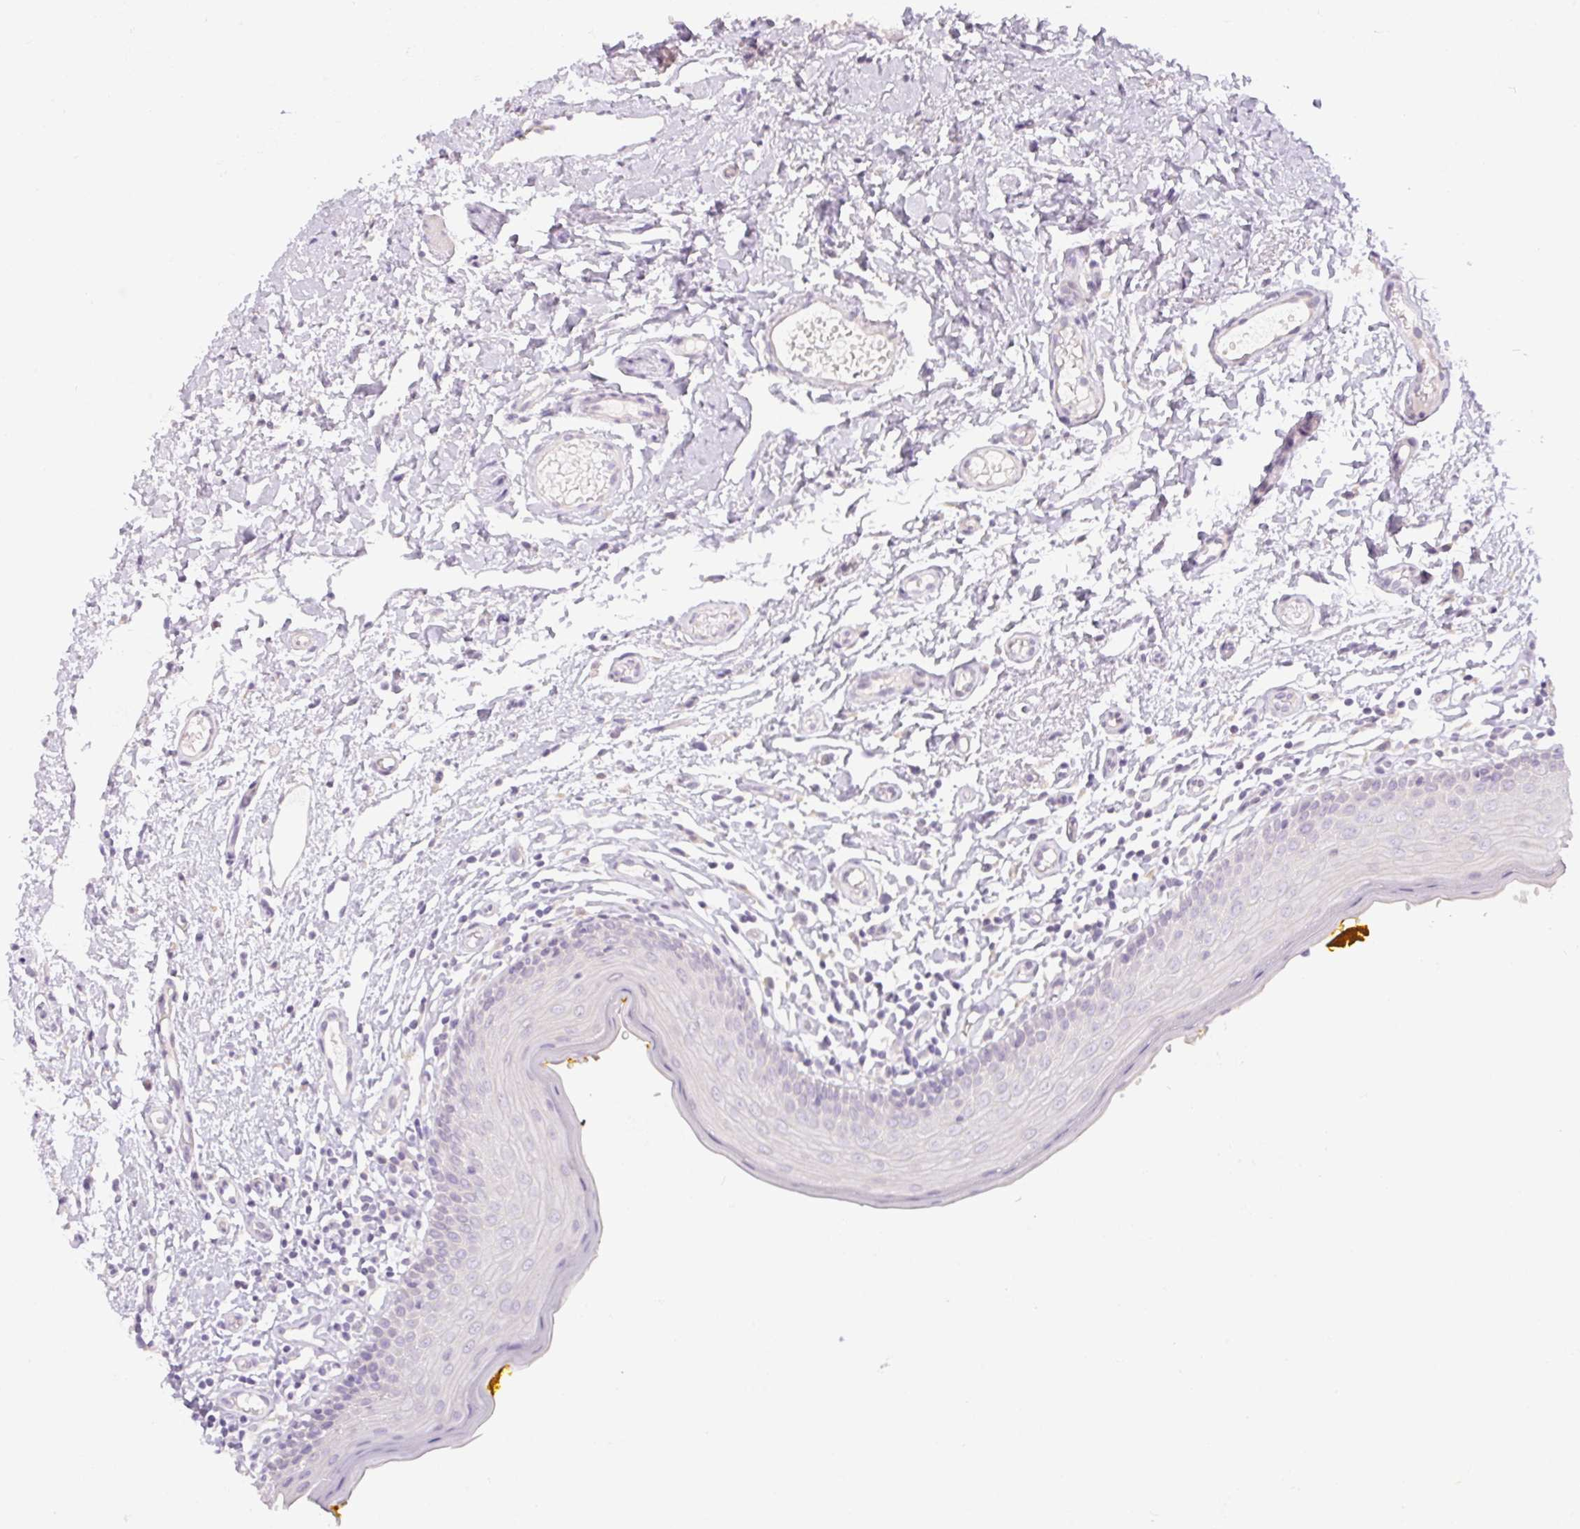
{"staining": {"intensity": "negative", "quantity": "none", "location": "none"}, "tissue": "oral mucosa", "cell_type": "Squamous epithelial cells", "image_type": "normal", "snomed": [{"axis": "morphology", "description": "Normal tissue, NOS"}, {"axis": "topography", "description": "Oral tissue"}, {"axis": "topography", "description": "Tounge, NOS"}], "caption": "An immunohistochemistry micrograph of unremarkable oral mucosa is shown. There is no staining in squamous epithelial cells of oral mucosa.", "gene": "CTCFL", "patient": {"sex": "female", "age": 58}}